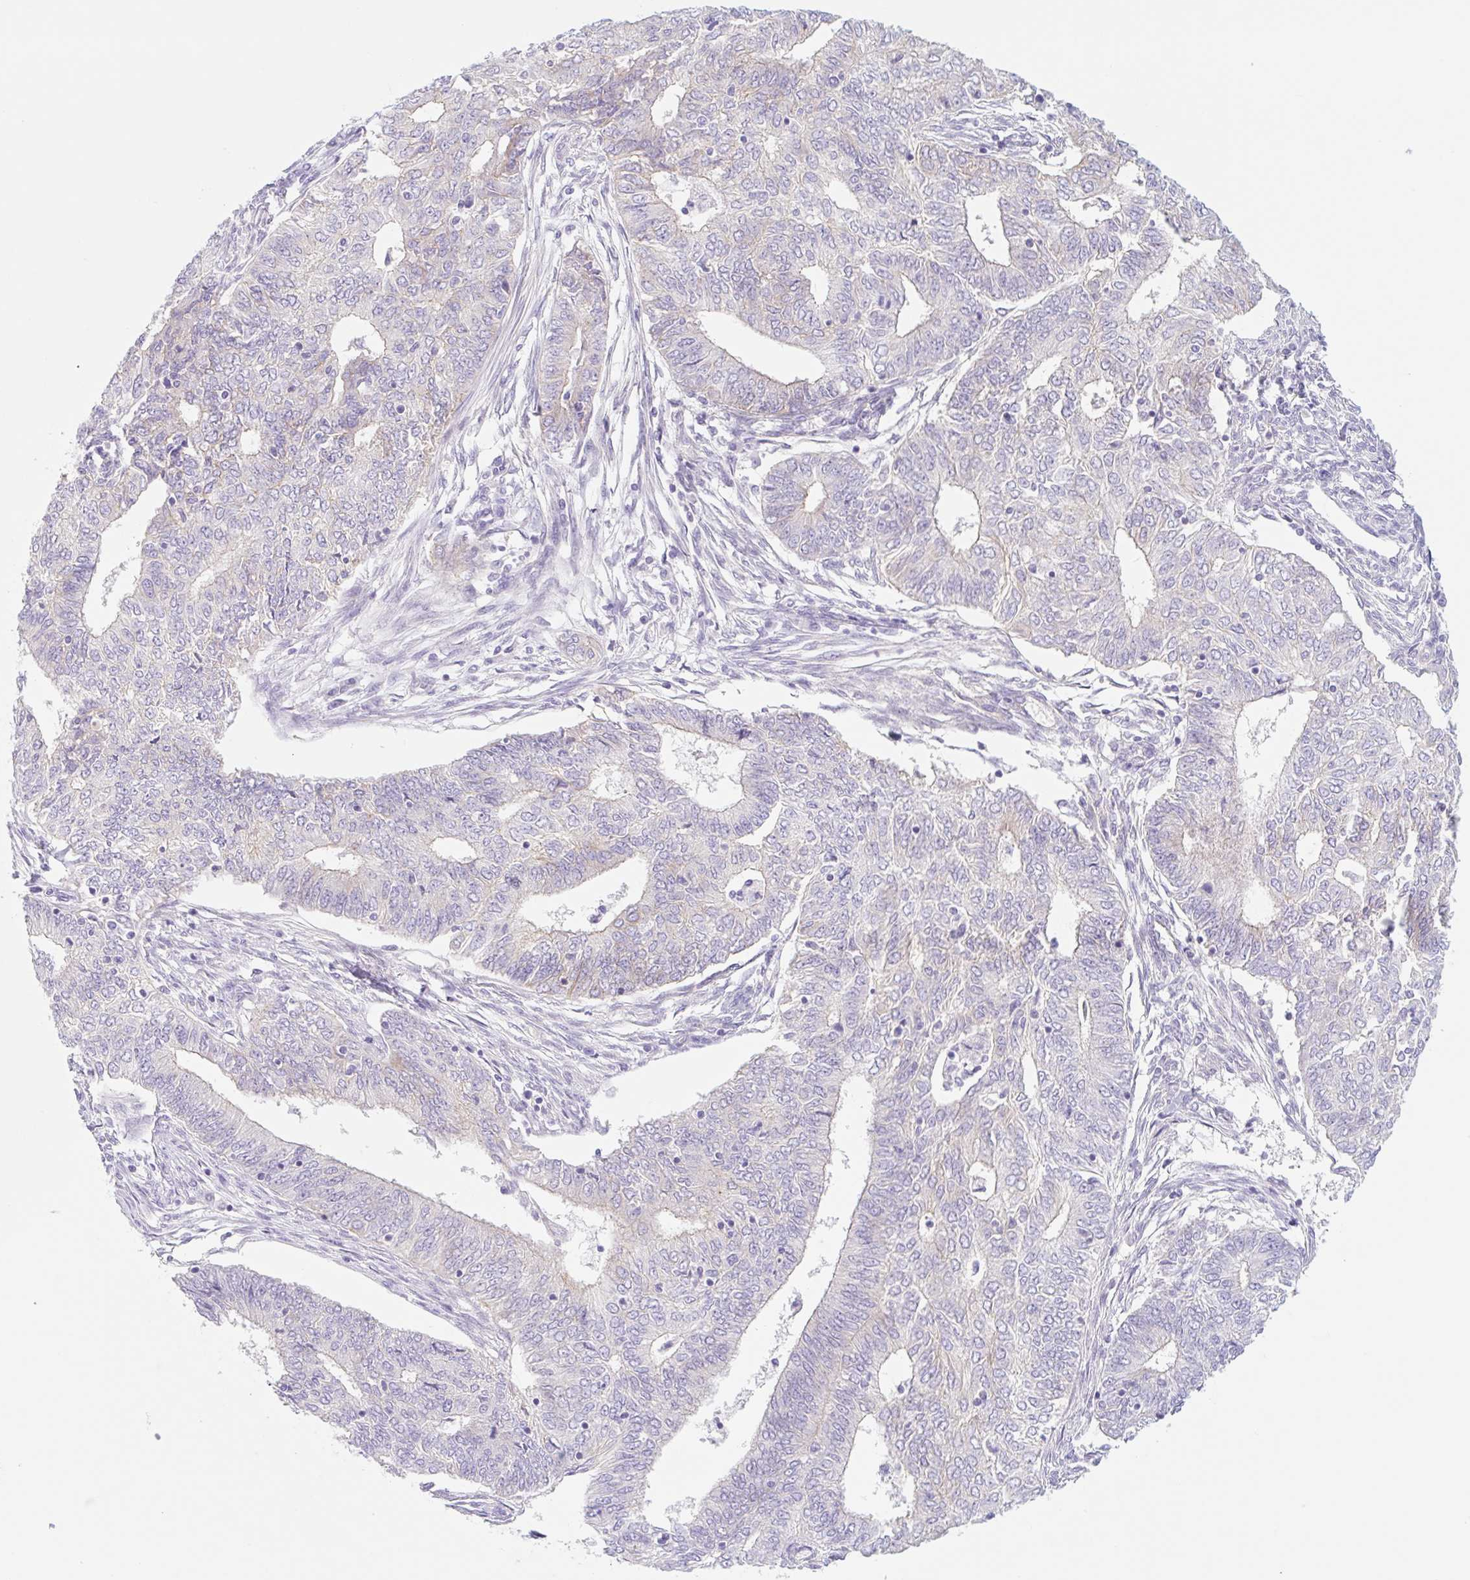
{"staining": {"intensity": "negative", "quantity": "none", "location": "none"}, "tissue": "endometrial cancer", "cell_type": "Tumor cells", "image_type": "cancer", "snomed": [{"axis": "morphology", "description": "Adenocarcinoma, NOS"}, {"axis": "topography", "description": "Endometrium"}], "caption": "Micrograph shows no protein positivity in tumor cells of adenocarcinoma (endometrial) tissue. (DAB IHC with hematoxylin counter stain).", "gene": "LYVE1", "patient": {"sex": "female", "age": 62}}